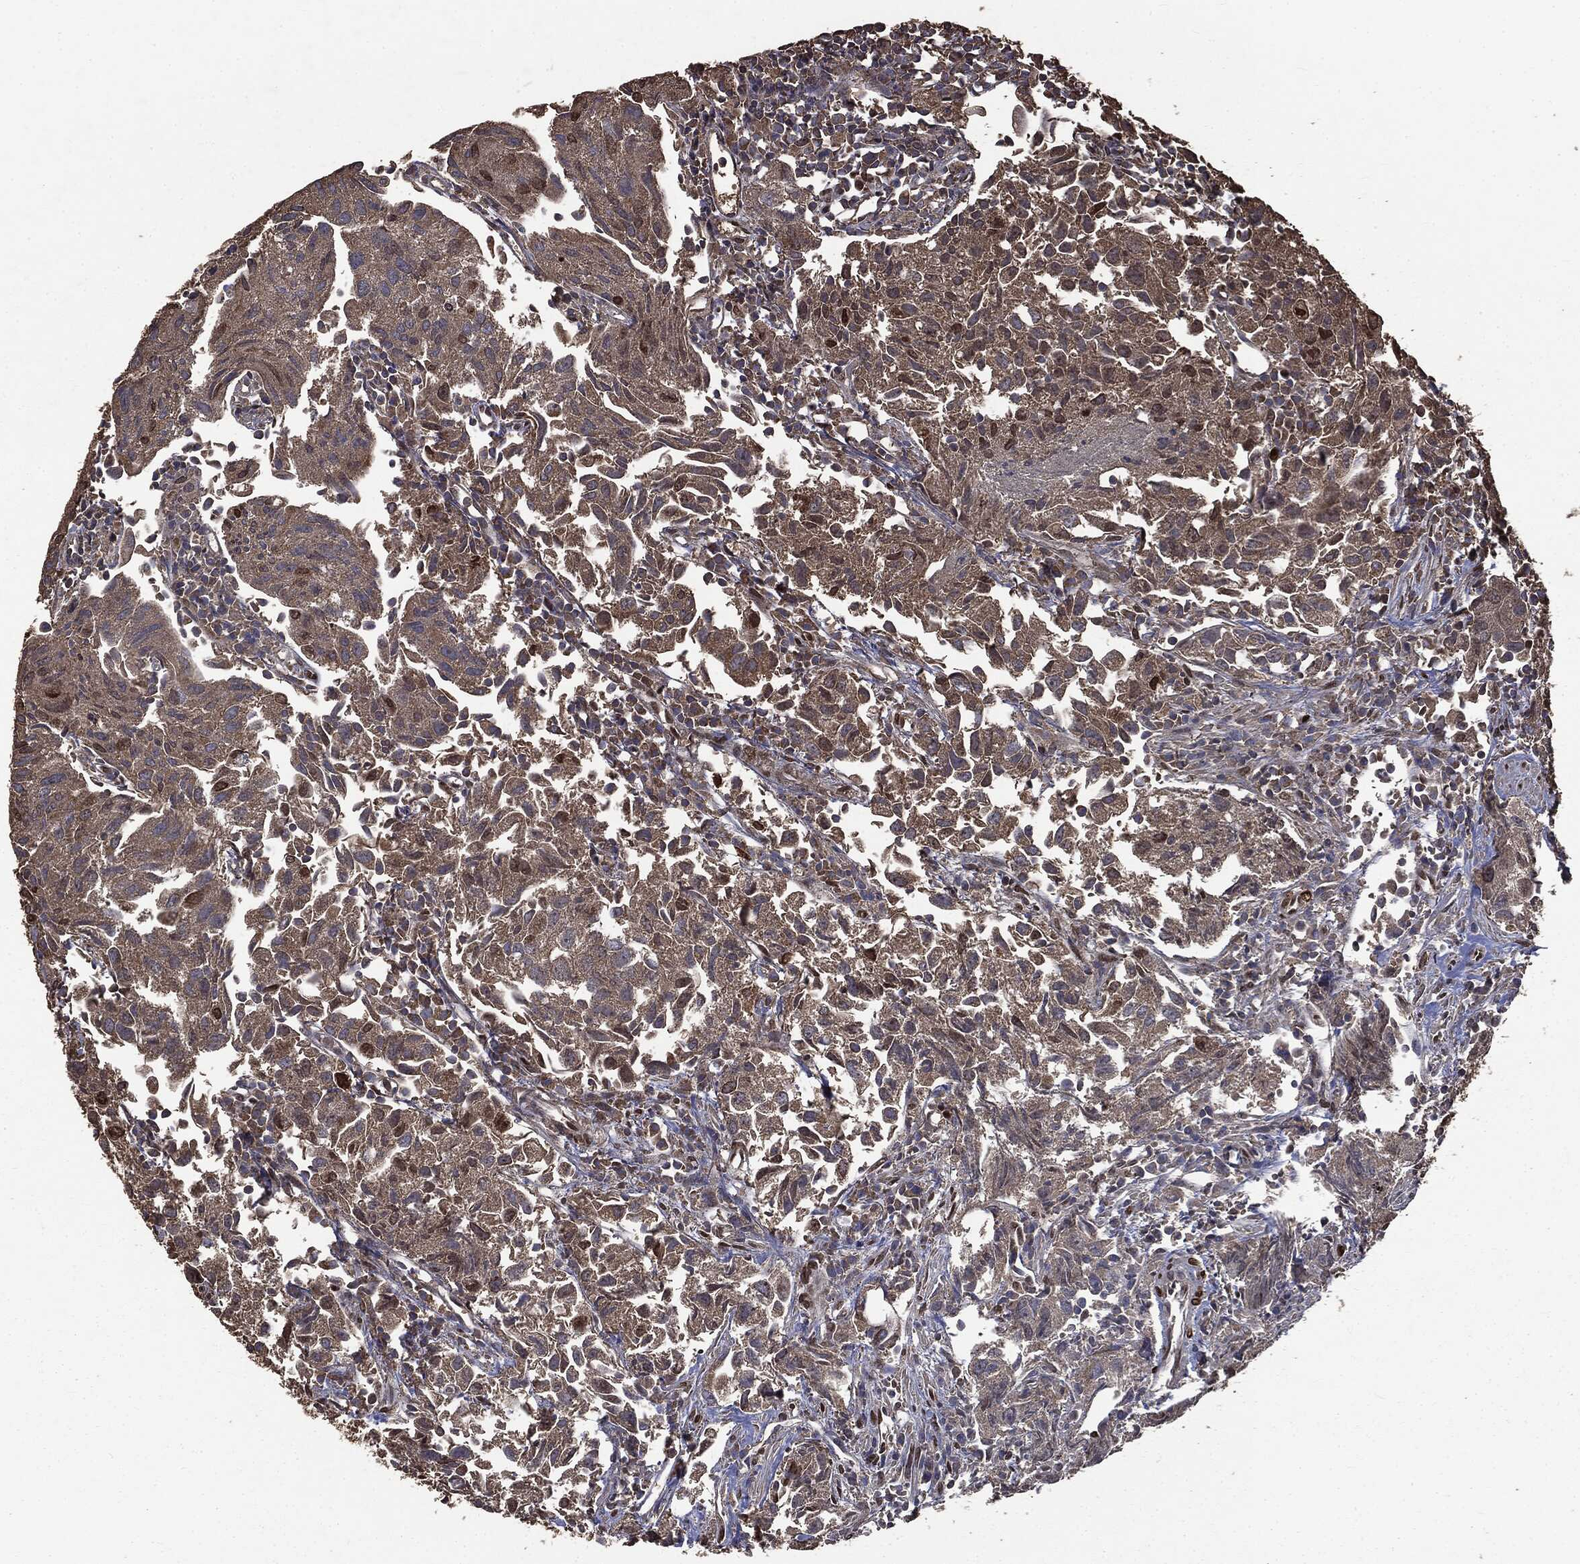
{"staining": {"intensity": "strong", "quantity": "<25%", "location": "cytoplasmic/membranous,nuclear"}, "tissue": "urothelial cancer", "cell_type": "Tumor cells", "image_type": "cancer", "snomed": [{"axis": "morphology", "description": "Urothelial carcinoma, High grade"}, {"axis": "topography", "description": "Urinary bladder"}], "caption": "The histopathology image demonstrates immunohistochemical staining of high-grade urothelial carcinoma. There is strong cytoplasmic/membranous and nuclear staining is appreciated in approximately <25% of tumor cells. (Stains: DAB in brown, nuclei in blue, Microscopy: brightfield microscopy at high magnification).", "gene": "PPP6R2", "patient": {"sex": "female", "age": 75}}